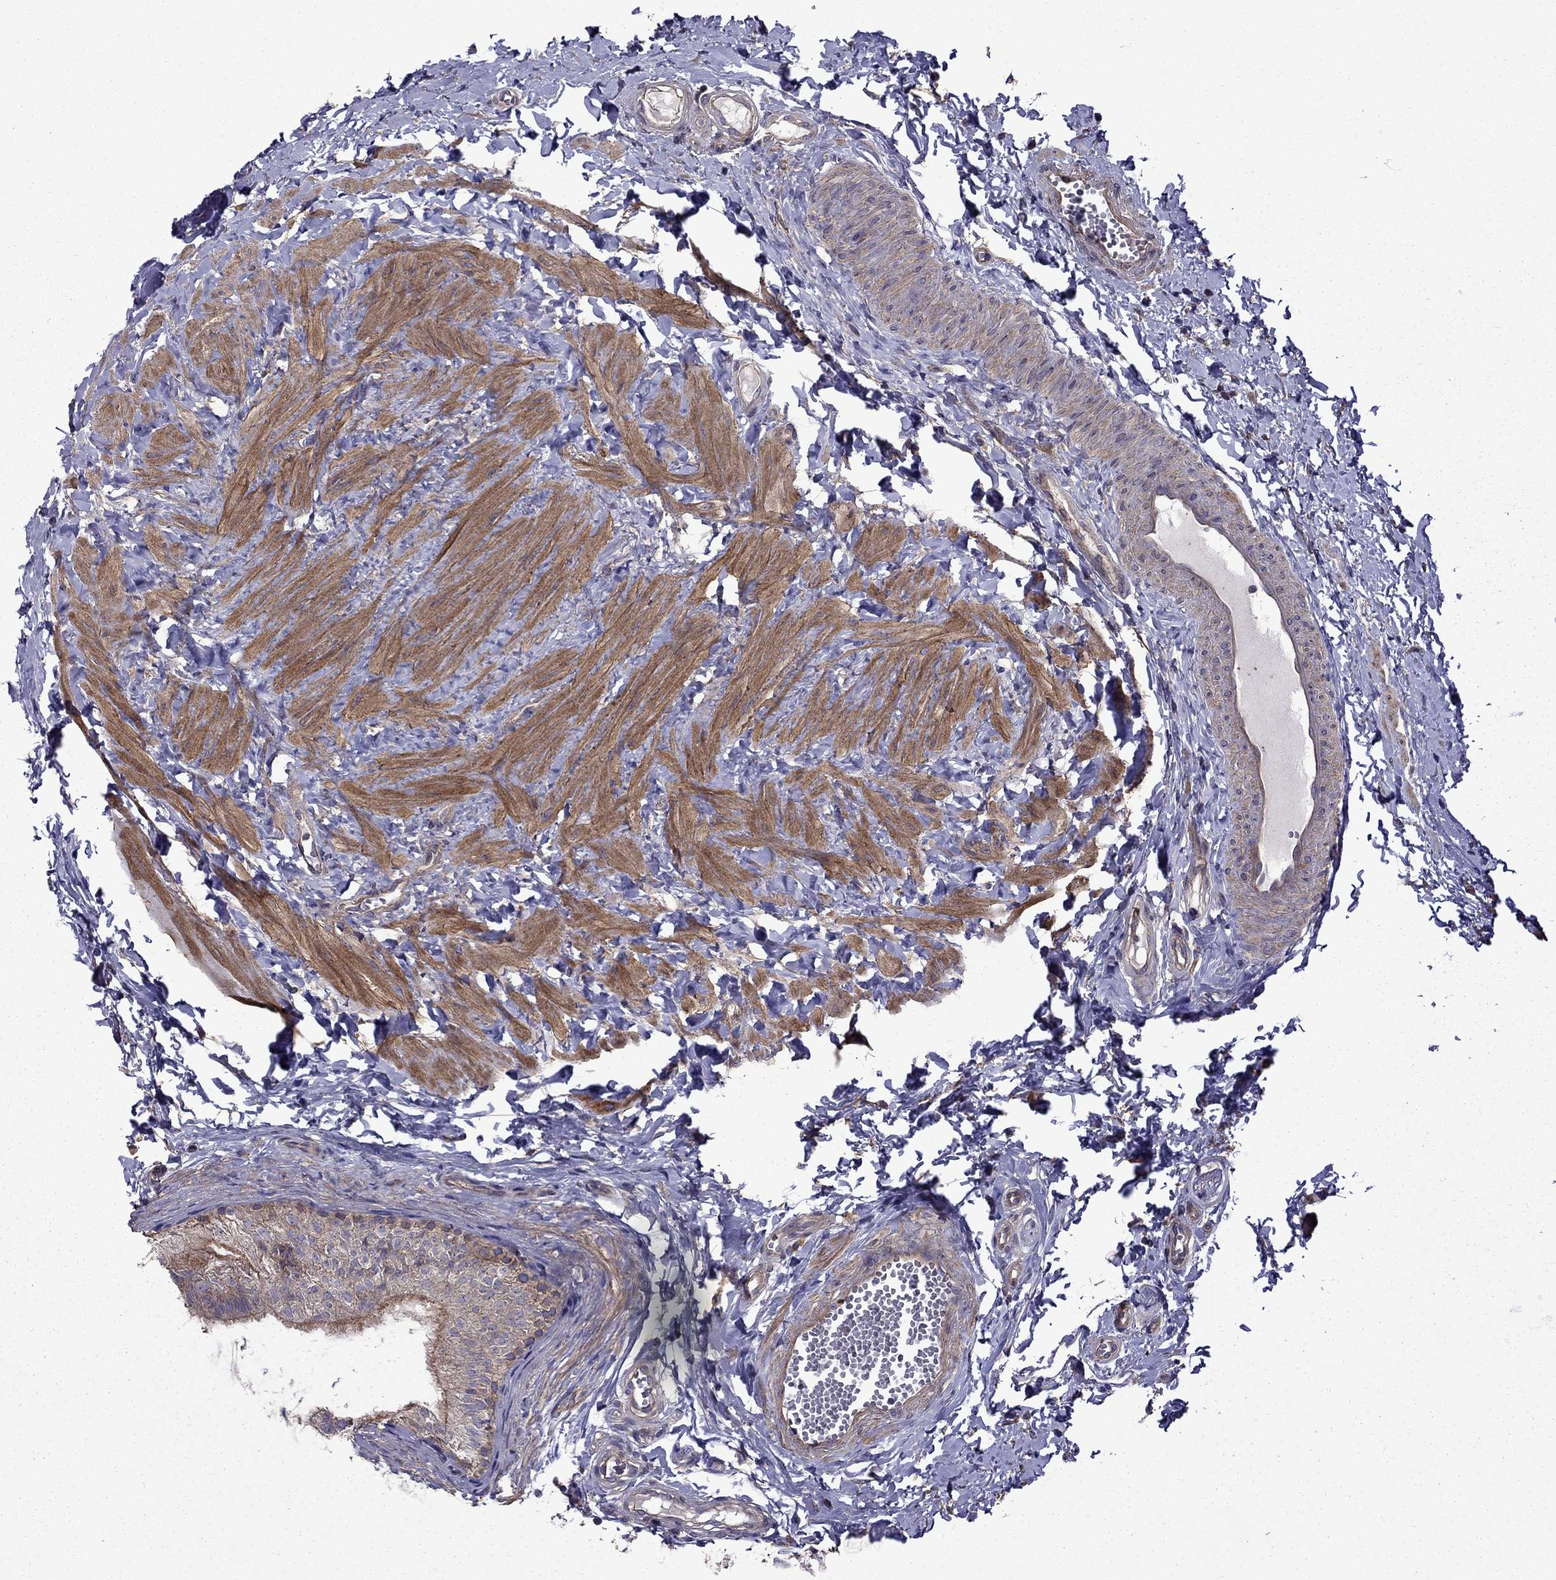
{"staining": {"intensity": "strong", "quantity": "<25%", "location": "cytoplasmic/membranous"}, "tissue": "epididymis", "cell_type": "Glandular cells", "image_type": "normal", "snomed": [{"axis": "morphology", "description": "Normal tissue, NOS"}, {"axis": "topography", "description": "Epididymis"}], "caption": "The image displays a brown stain indicating the presence of a protein in the cytoplasmic/membranous of glandular cells in epididymis. The staining was performed using DAB (3,3'-diaminobenzidine) to visualize the protein expression in brown, while the nuclei were stained in blue with hematoxylin (Magnification: 20x).", "gene": "ITGB1", "patient": {"sex": "male", "age": 22}}